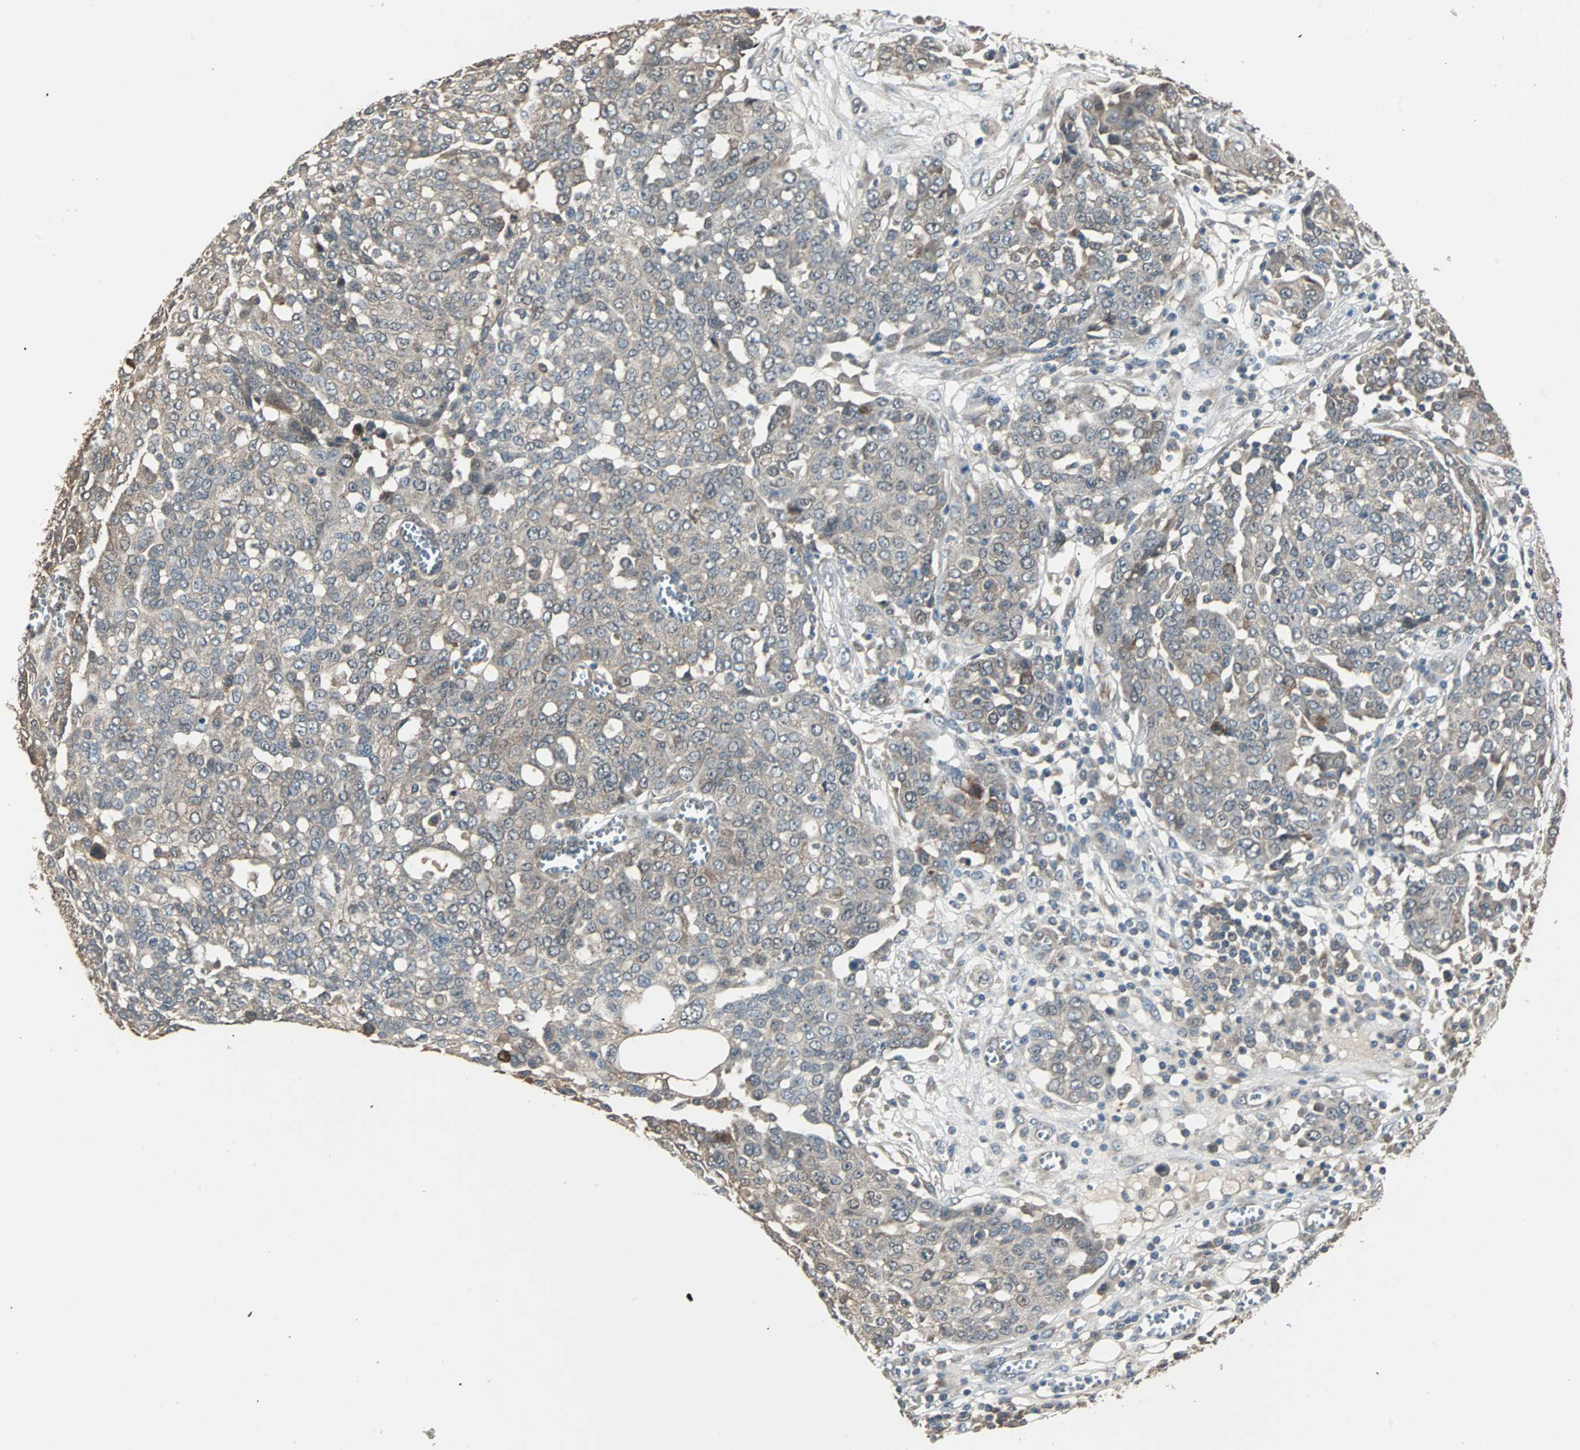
{"staining": {"intensity": "weak", "quantity": "25%-75%", "location": "cytoplasmic/membranous"}, "tissue": "ovarian cancer", "cell_type": "Tumor cells", "image_type": "cancer", "snomed": [{"axis": "morphology", "description": "Cystadenocarcinoma, serous, NOS"}, {"axis": "topography", "description": "Soft tissue"}, {"axis": "topography", "description": "Ovary"}], "caption": "DAB immunohistochemical staining of human serous cystadenocarcinoma (ovarian) exhibits weak cytoplasmic/membranous protein staining in approximately 25%-75% of tumor cells.", "gene": "ABHD2", "patient": {"sex": "female", "age": 57}}